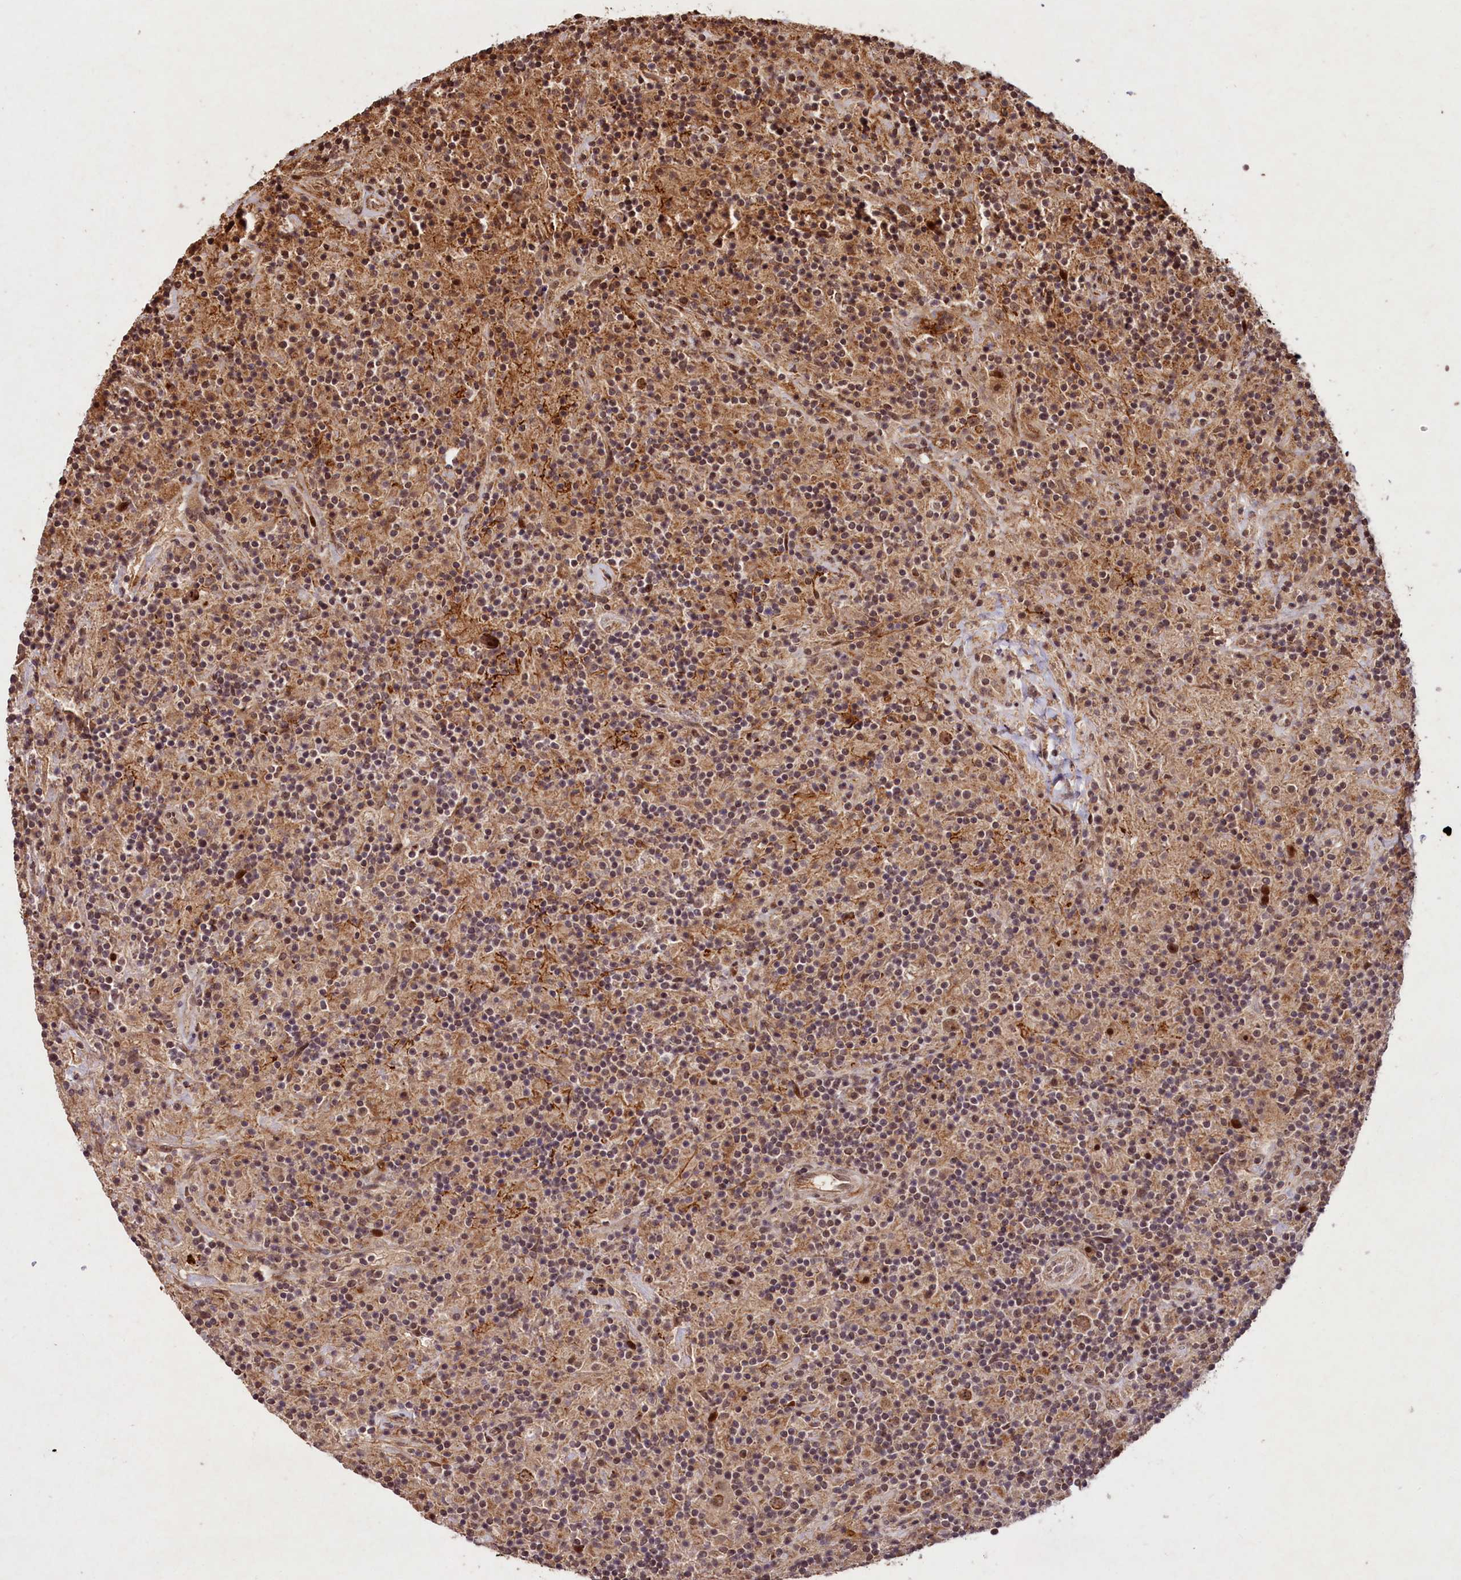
{"staining": {"intensity": "moderate", "quantity": ">75%", "location": "cytoplasmic/membranous,nuclear"}, "tissue": "lymphoma", "cell_type": "Tumor cells", "image_type": "cancer", "snomed": [{"axis": "morphology", "description": "Hodgkin's disease, NOS"}, {"axis": "topography", "description": "Lymph node"}], "caption": "Brown immunohistochemical staining in lymphoma demonstrates moderate cytoplasmic/membranous and nuclear positivity in about >75% of tumor cells. Immunohistochemistry stains the protein in brown and the nuclei are stained blue.", "gene": "SHPRH", "patient": {"sex": "male", "age": 70}}